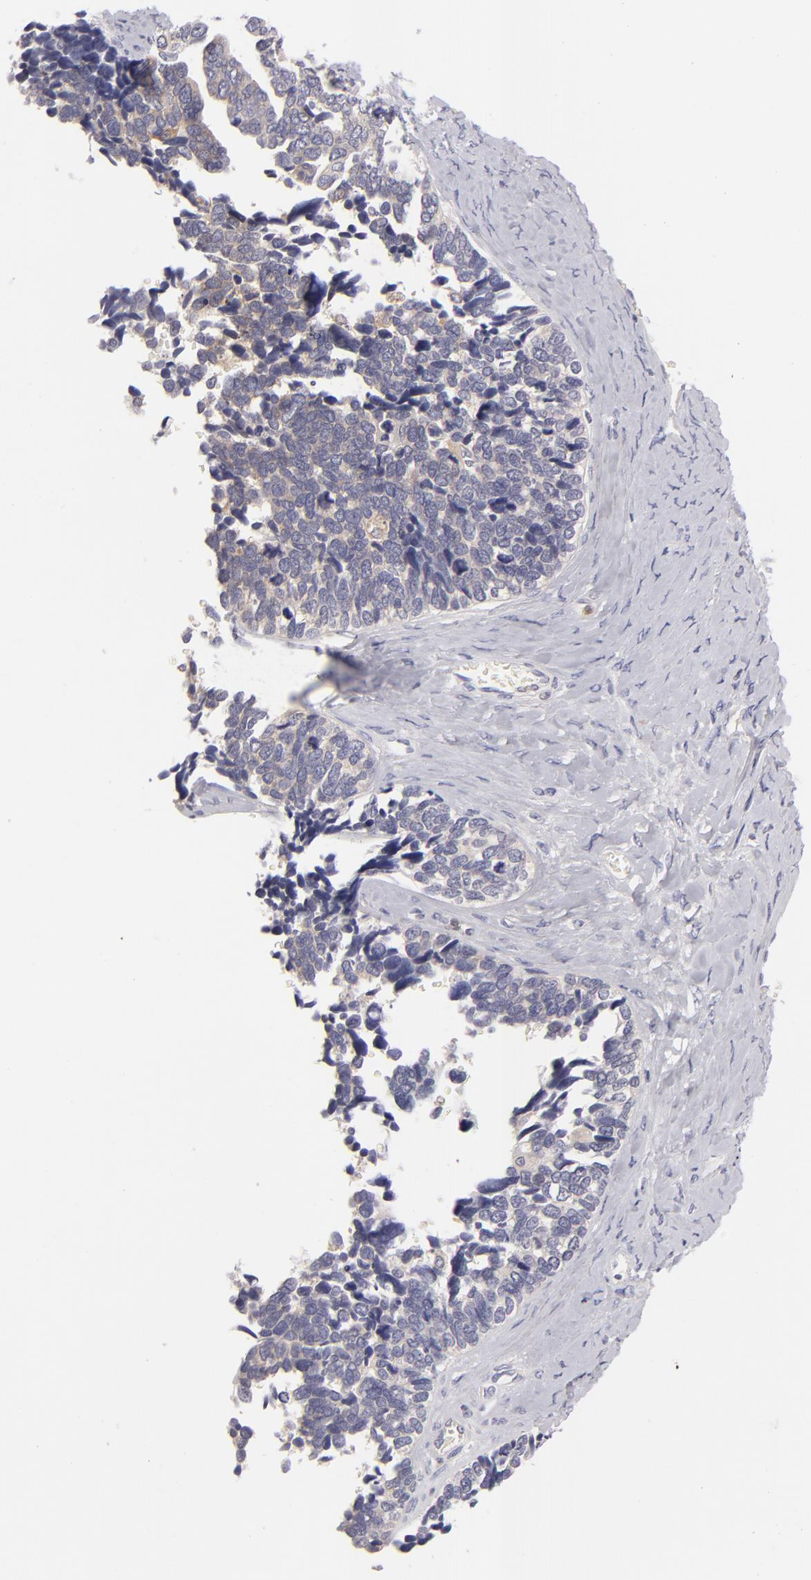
{"staining": {"intensity": "weak", "quantity": "25%-75%", "location": "cytoplasmic/membranous"}, "tissue": "ovarian cancer", "cell_type": "Tumor cells", "image_type": "cancer", "snomed": [{"axis": "morphology", "description": "Cystadenocarcinoma, serous, NOS"}, {"axis": "topography", "description": "Ovary"}], "caption": "About 25%-75% of tumor cells in human serous cystadenocarcinoma (ovarian) show weak cytoplasmic/membranous protein positivity as visualized by brown immunohistochemical staining.", "gene": "MMP10", "patient": {"sex": "female", "age": 77}}